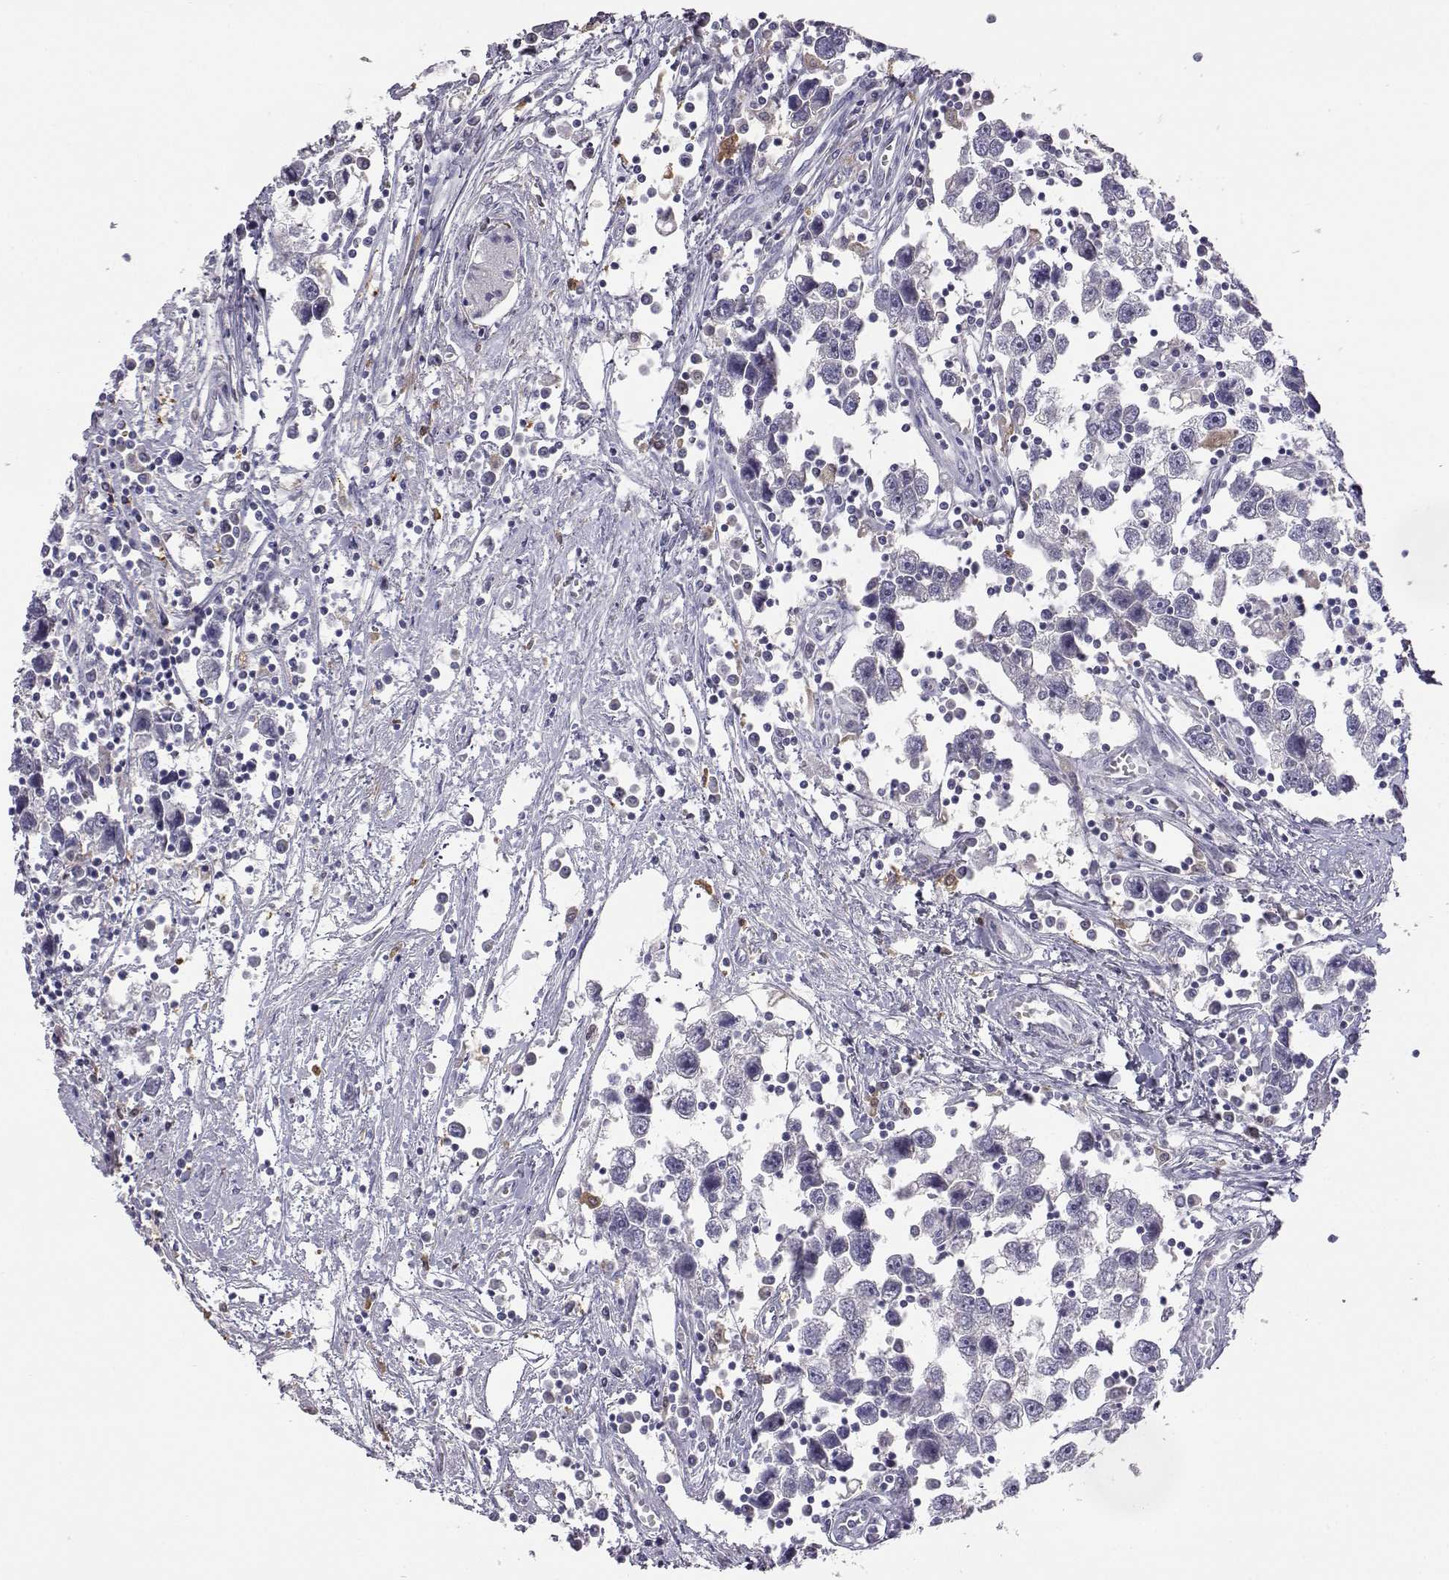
{"staining": {"intensity": "negative", "quantity": "none", "location": "none"}, "tissue": "testis cancer", "cell_type": "Tumor cells", "image_type": "cancer", "snomed": [{"axis": "morphology", "description": "Seminoma, NOS"}, {"axis": "topography", "description": "Testis"}], "caption": "Immunohistochemistry of seminoma (testis) exhibits no expression in tumor cells. The staining was performed using DAB (3,3'-diaminobenzidine) to visualize the protein expression in brown, while the nuclei were stained in blue with hematoxylin (Magnification: 20x).", "gene": "AKR1B1", "patient": {"sex": "male", "age": 30}}